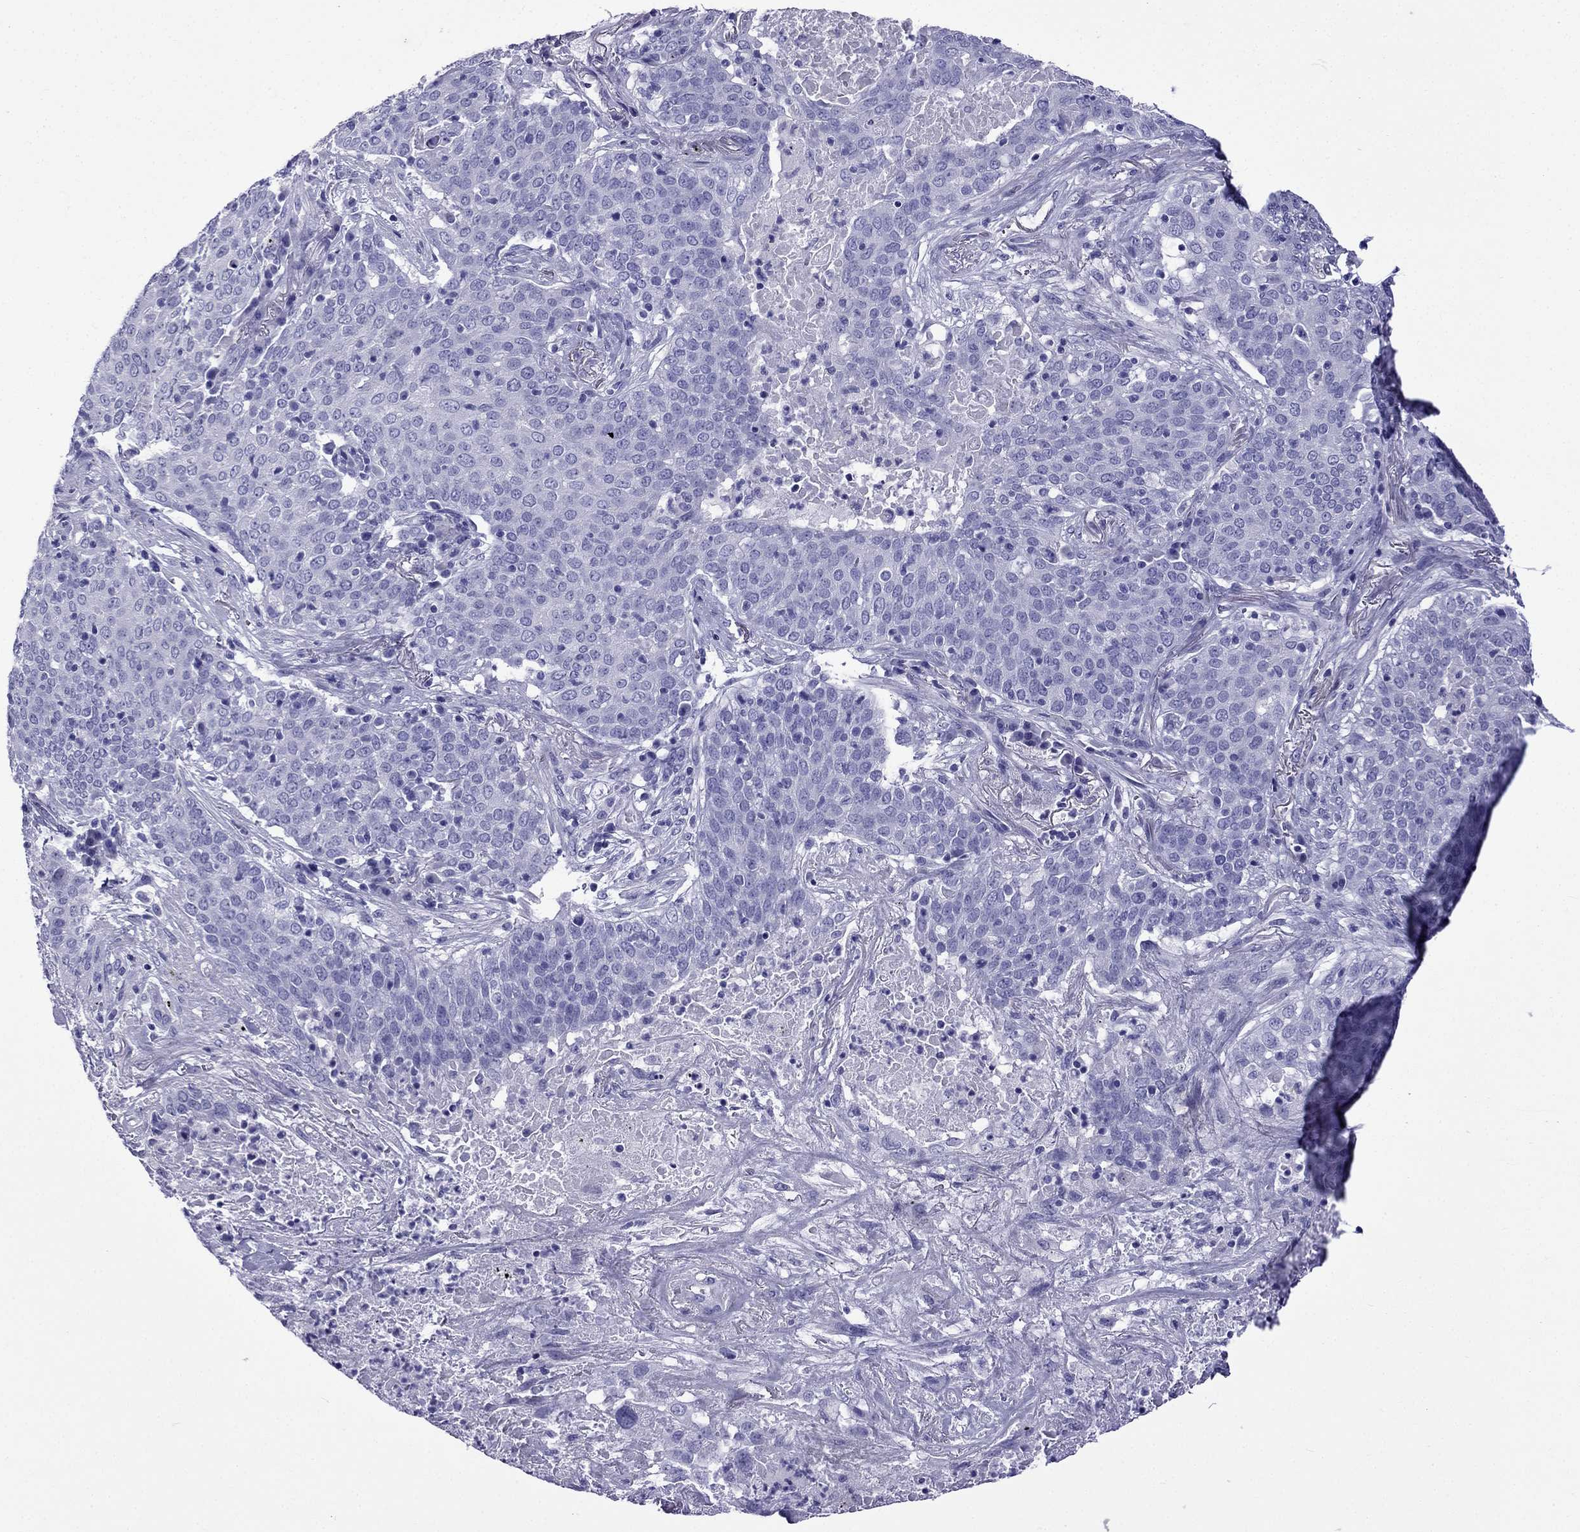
{"staining": {"intensity": "negative", "quantity": "none", "location": "none"}, "tissue": "lung cancer", "cell_type": "Tumor cells", "image_type": "cancer", "snomed": [{"axis": "morphology", "description": "Squamous cell carcinoma, NOS"}, {"axis": "topography", "description": "Lung"}], "caption": "Lung cancer (squamous cell carcinoma) was stained to show a protein in brown. There is no significant expression in tumor cells.", "gene": "ARR3", "patient": {"sex": "male", "age": 82}}